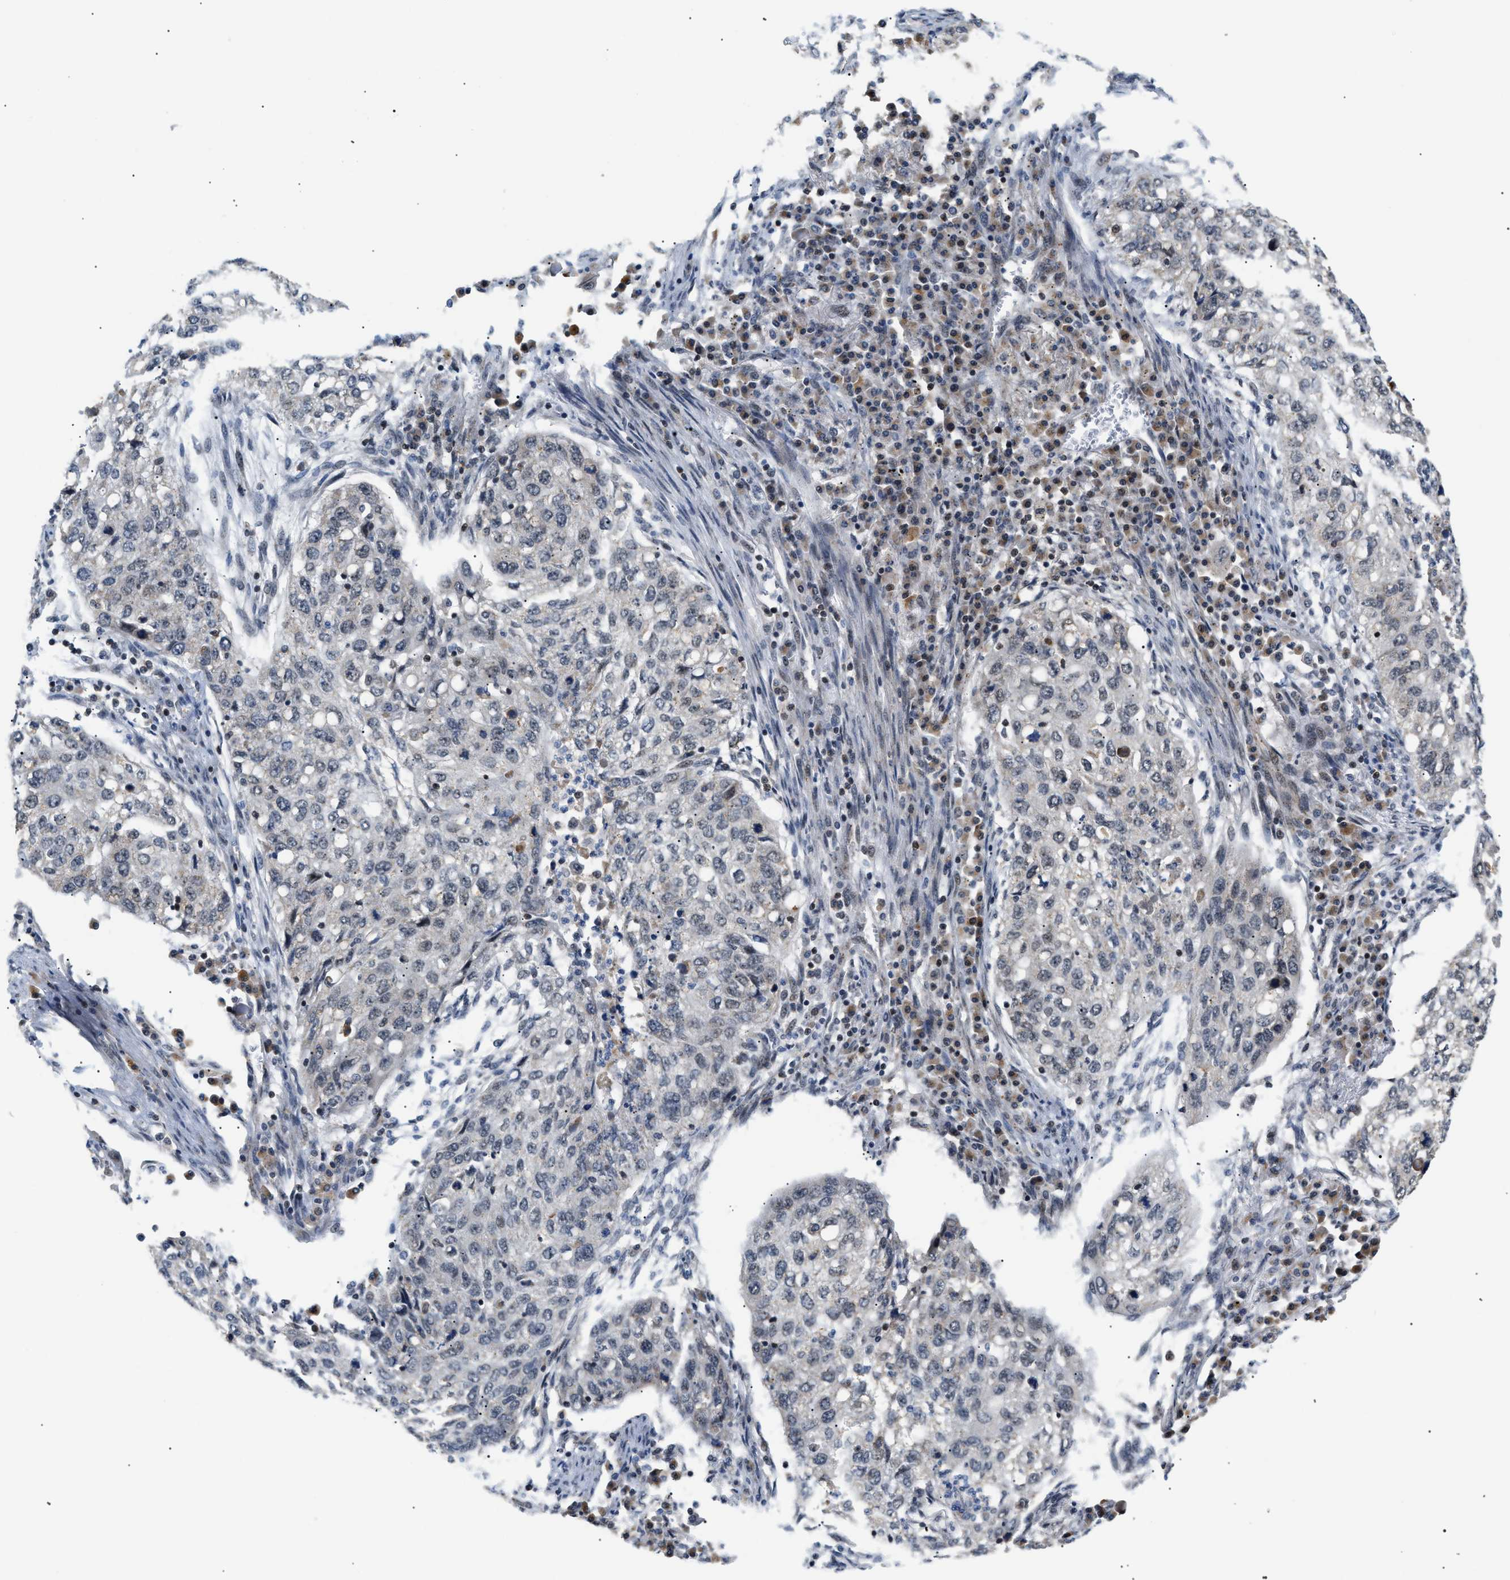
{"staining": {"intensity": "negative", "quantity": "none", "location": "none"}, "tissue": "lung cancer", "cell_type": "Tumor cells", "image_type": "cancer", "snomed": [{"axis": "morphology", "description": "Squamous cell carcinoma, NOS"}, {"axis": "topography", "description": "Lung"}], "caption": "This photomicrograph is of lung cancer (squamous cell carcinoma) stained with immunohistochemistry to label a protein in brown with the nuclei are counter-stained blue. There is no positivity in tumor cells.", "gene": "ZBTB11", "patient": {"sex": "female", "age": 63}}